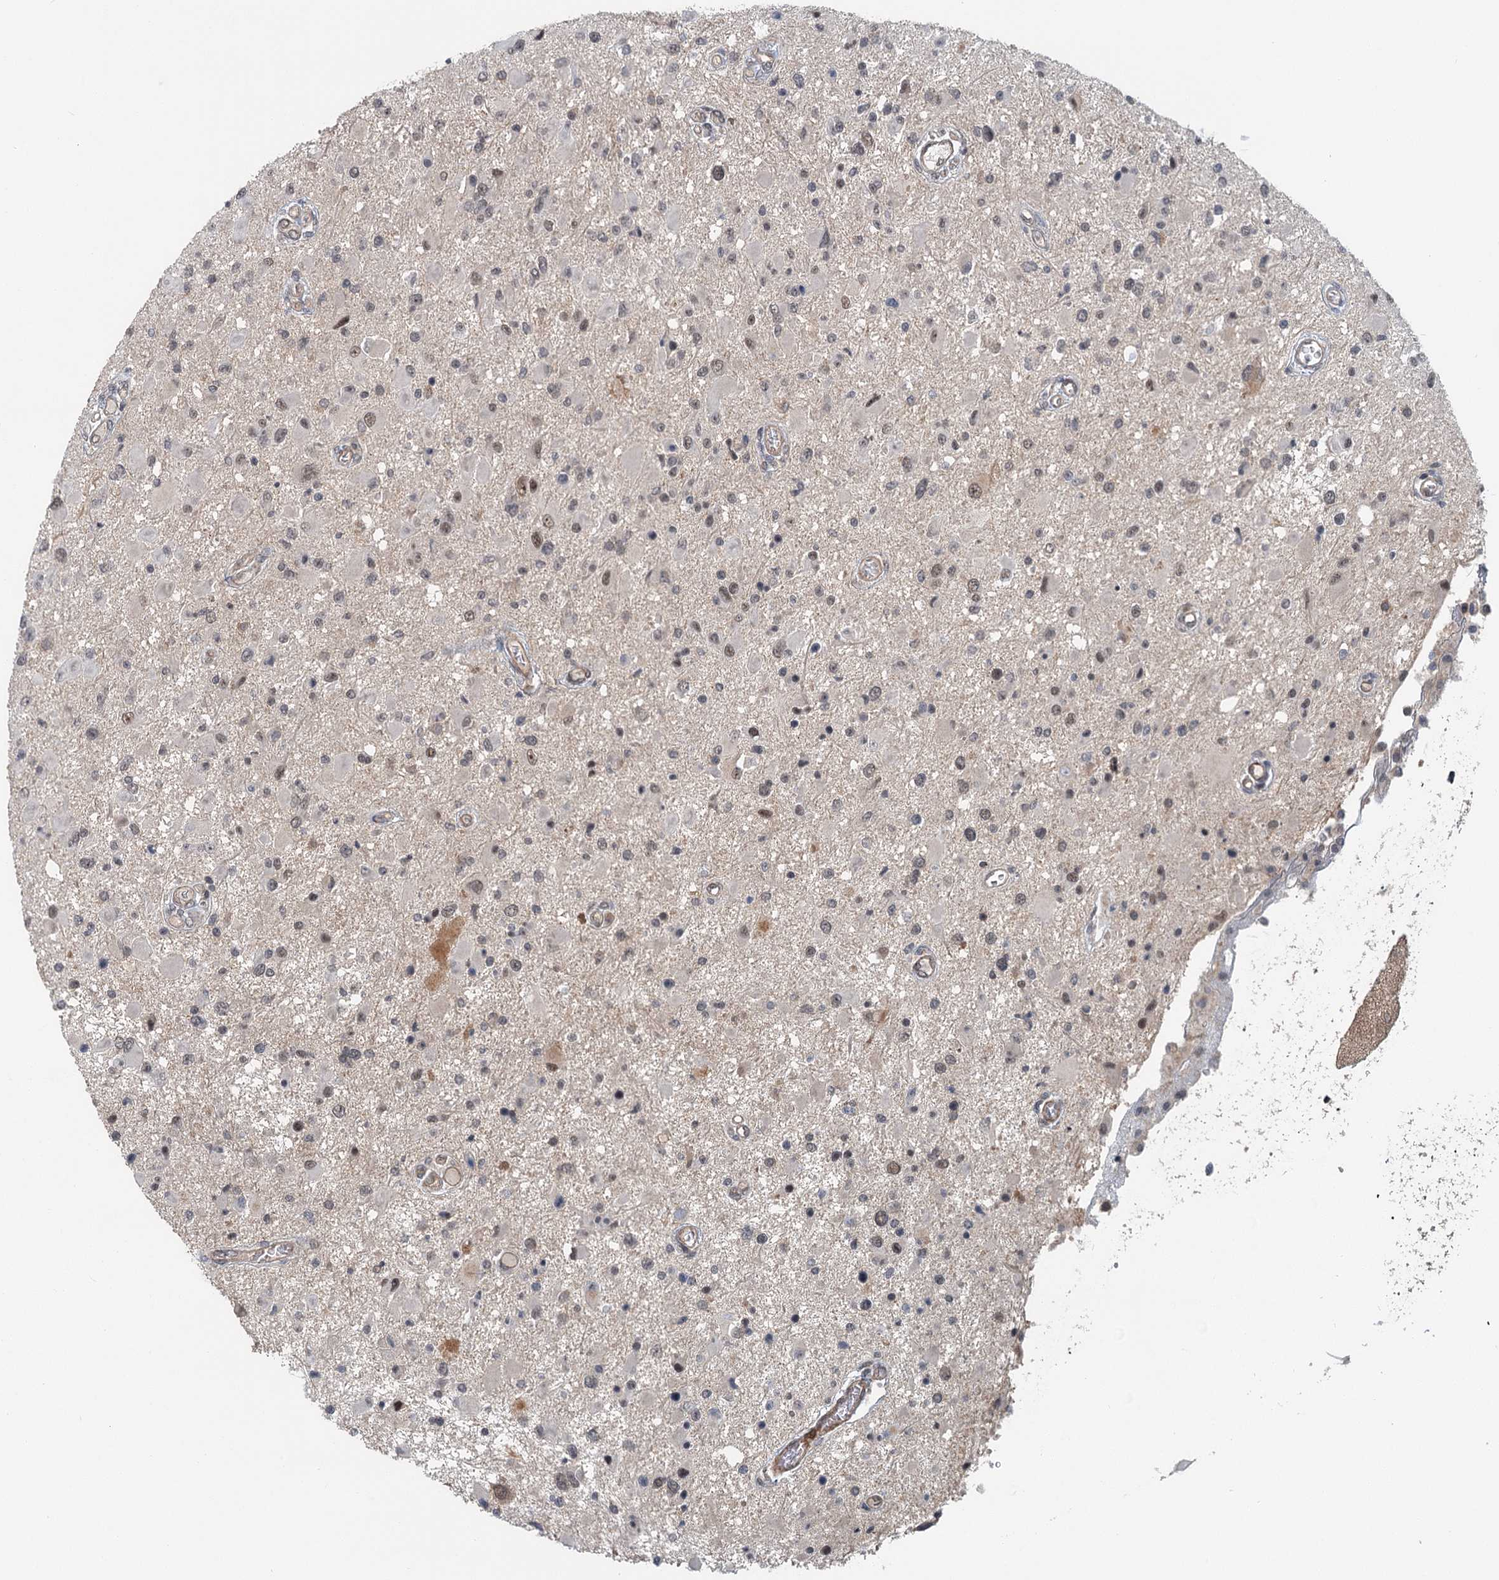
{"staining": {"intensity": "weak", "quantity": "25%-75%", "location": "nuclear"}, "tissue": "glioma", "cell_type": "Tumor cells", "image_type": "cancer", "snomed": [{"axis": "morphology", "description": "Glioma, malignant, High grade"}, {"axis": "topography", "description": "Brain"}], "caption": "Immunohistochemistry (IHC) of glioma exhibits low levels of weak nuclear positivity in approximately 25%-75% of tumor cells.", "gene": "TAS2R42", "patient": {"sex": "male", "age": 53}}